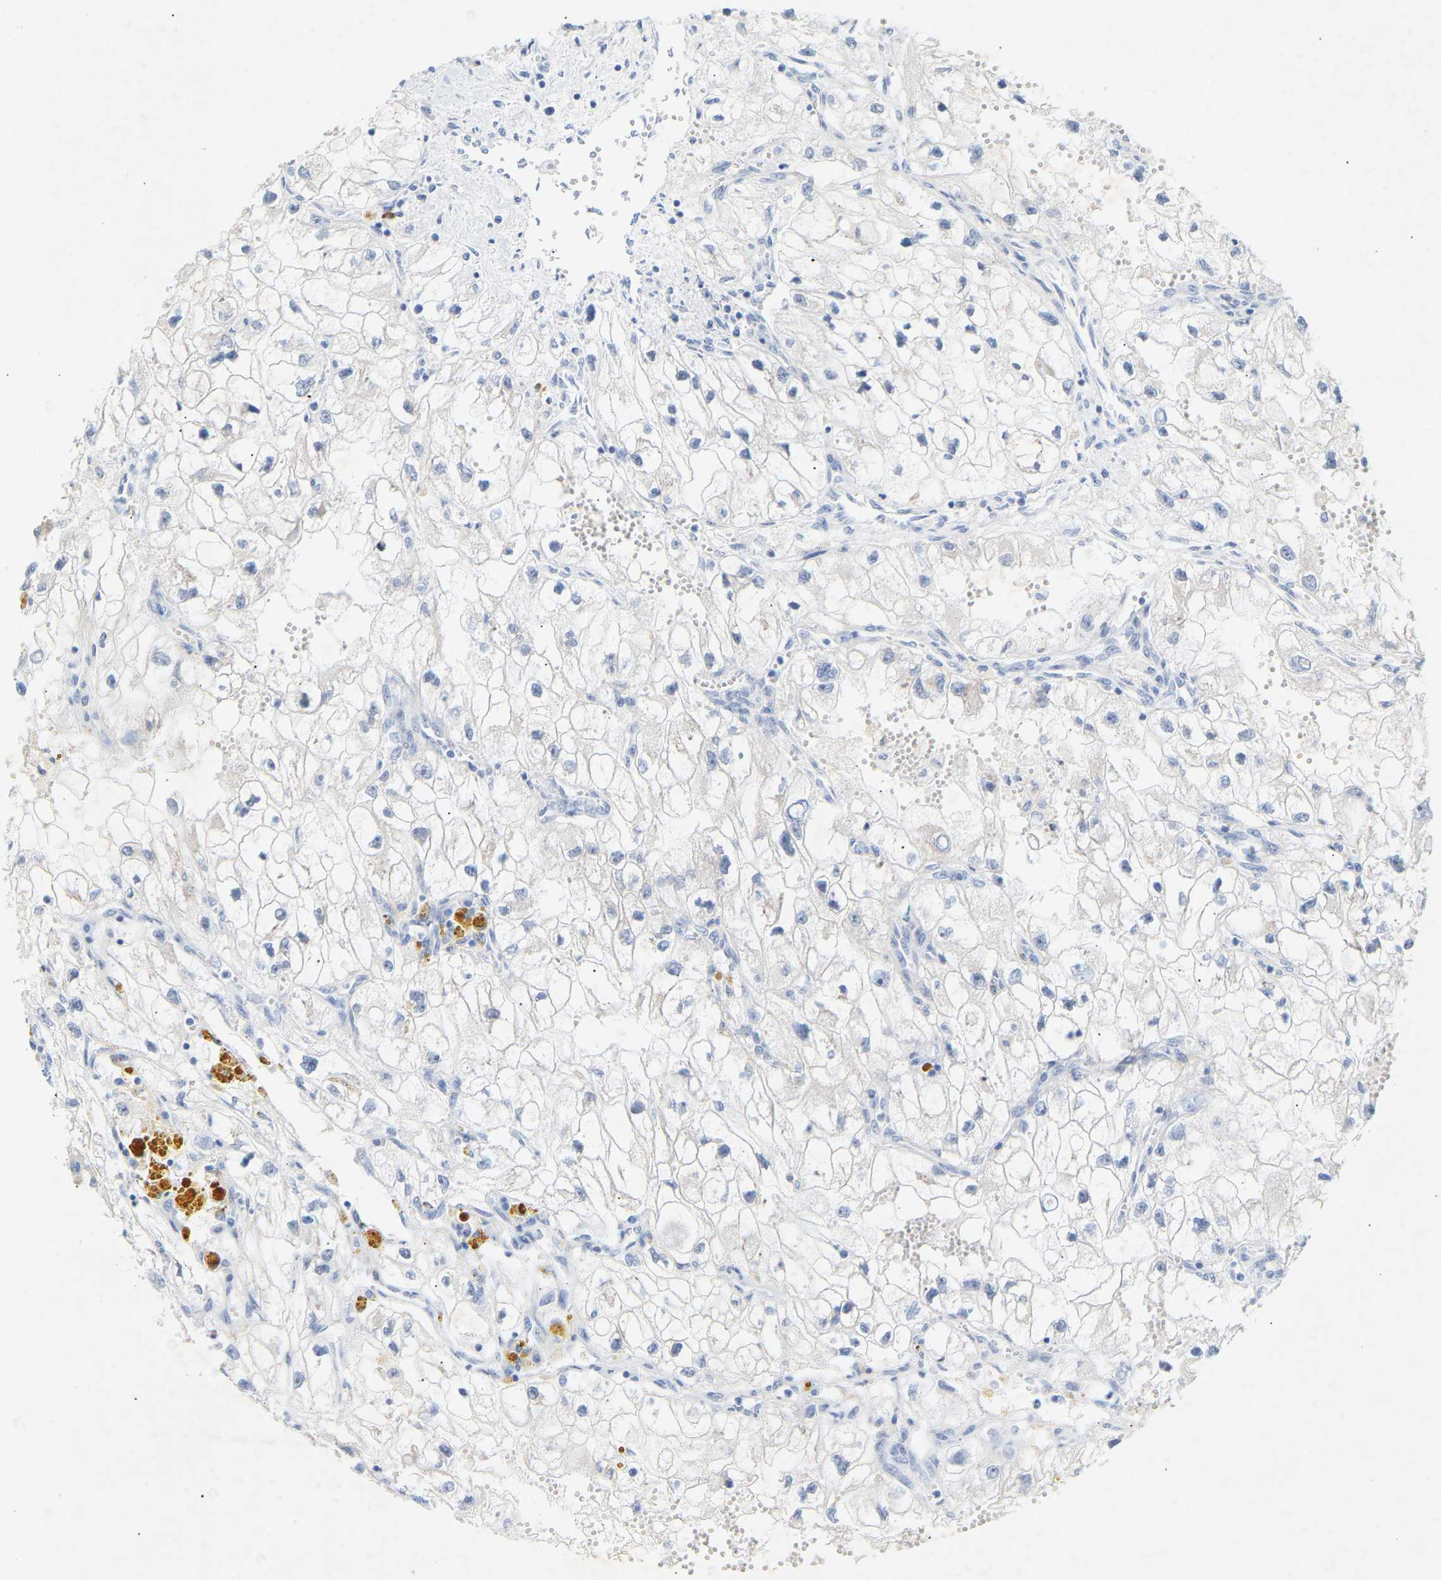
{"staining": {"intensity": "negative", "quantity": "none", "location": "none"}, "tissue": "renal cancer", "cell_type": "Tumor cells", "image_type": "cancer", "snomed": [{"axis": "morphology", "description": "Adenocarcinoma, NOS"}, {"axis": "topography", "description": "Kidney"}], "caption": "Renal adenocarcinoma was stained to show a protein in brown. There is no significant expression in tumor cells.", "gene": "PEX1", "patient": {"sex": "female", "age": 70}}